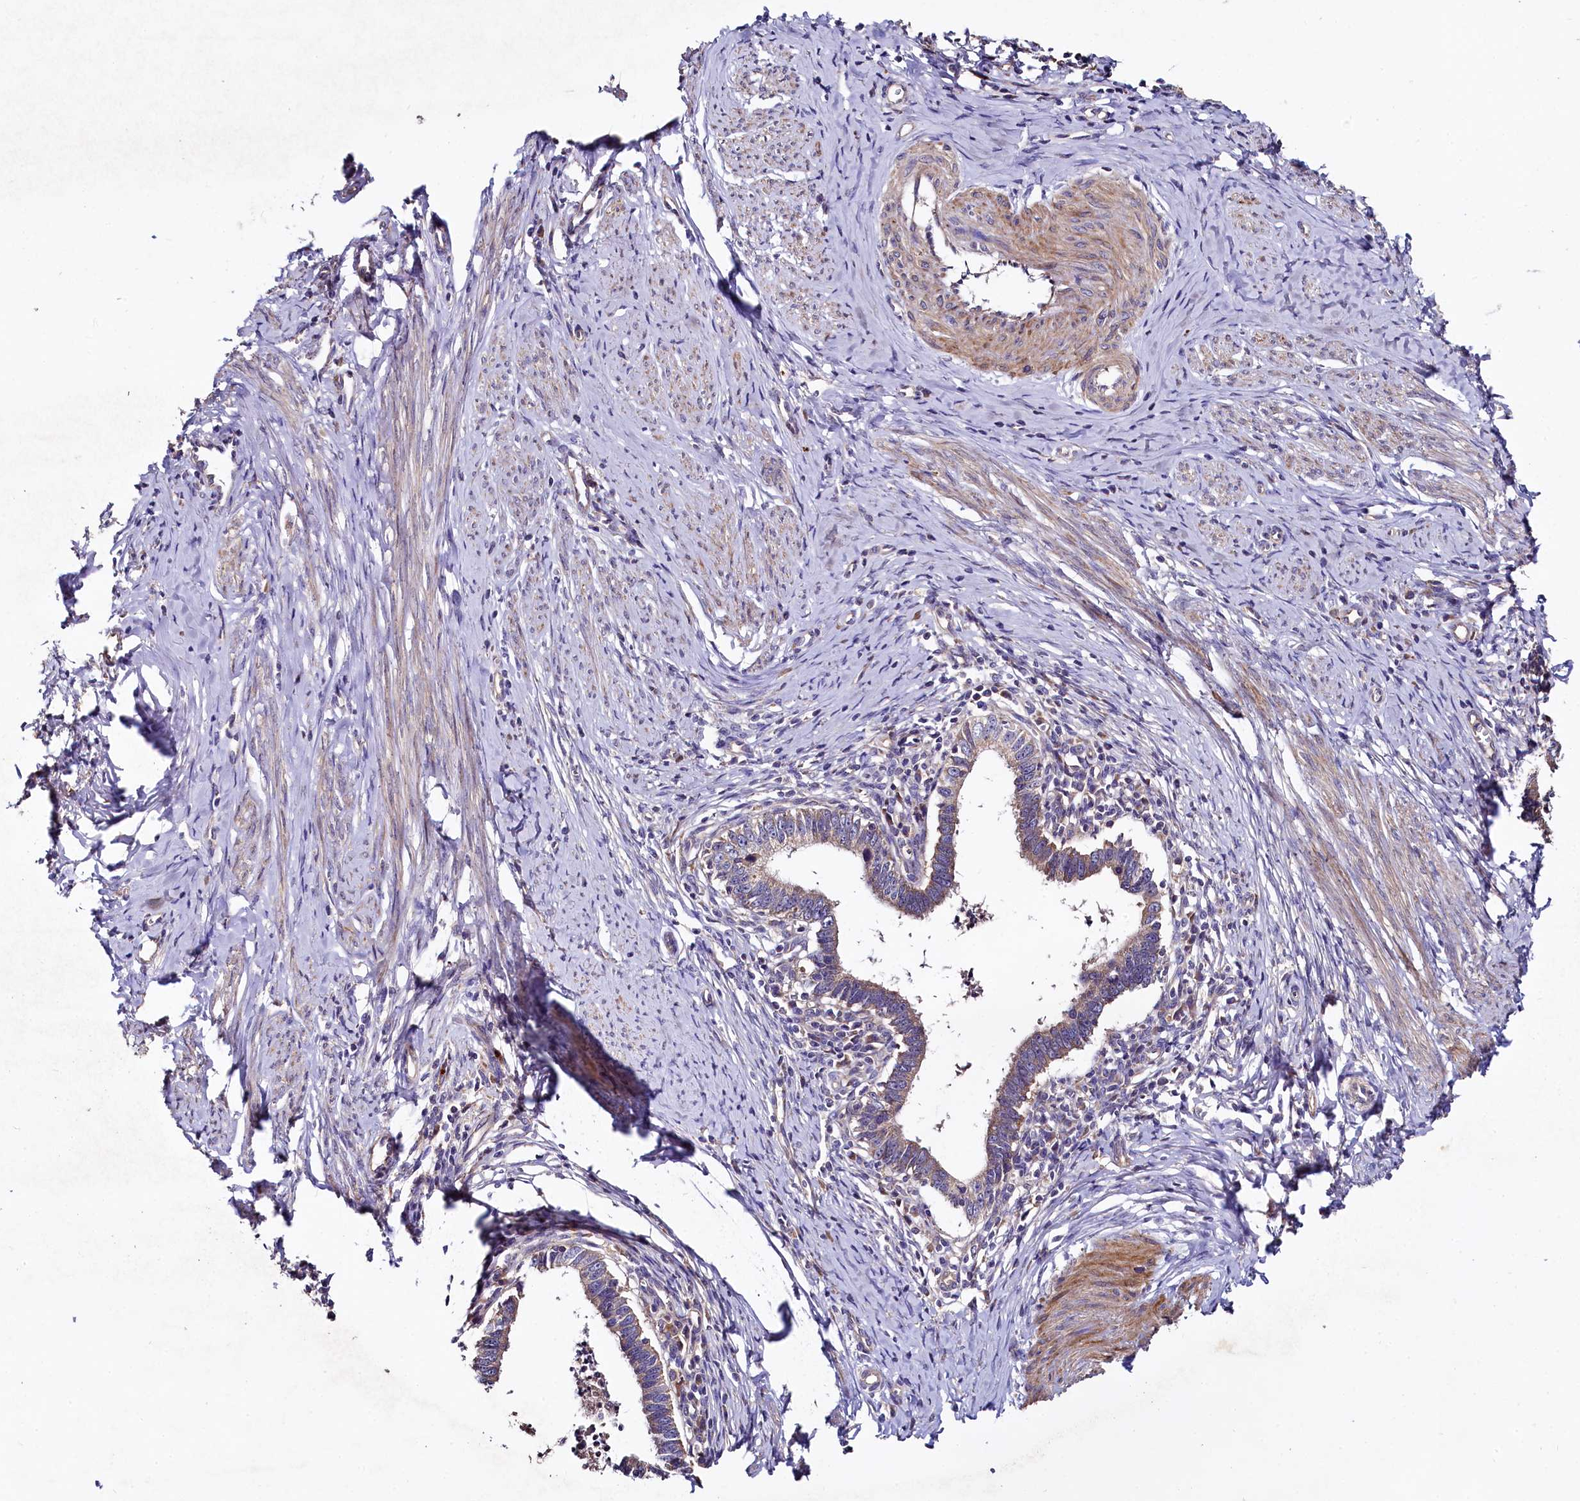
{"staining": {"intensity": "moderate", "quantity": ">75%", "location": "cytoplasmic/membranous"}, "tissue": "cervical cancer", "cell_type": "Tumor cells", "image_type": "cancer", "snomed": [{"axis": "morphology", "description": "Adenocarcinoma, NOS"}, {"axis": "topography", "description": "Cervix"}], "caption": "Cervical cancer stained with a protein marker displays moderate staining in tumor cells.", "gene": "SPRYD3", "patient": {"sex": "female", "age": 36}}